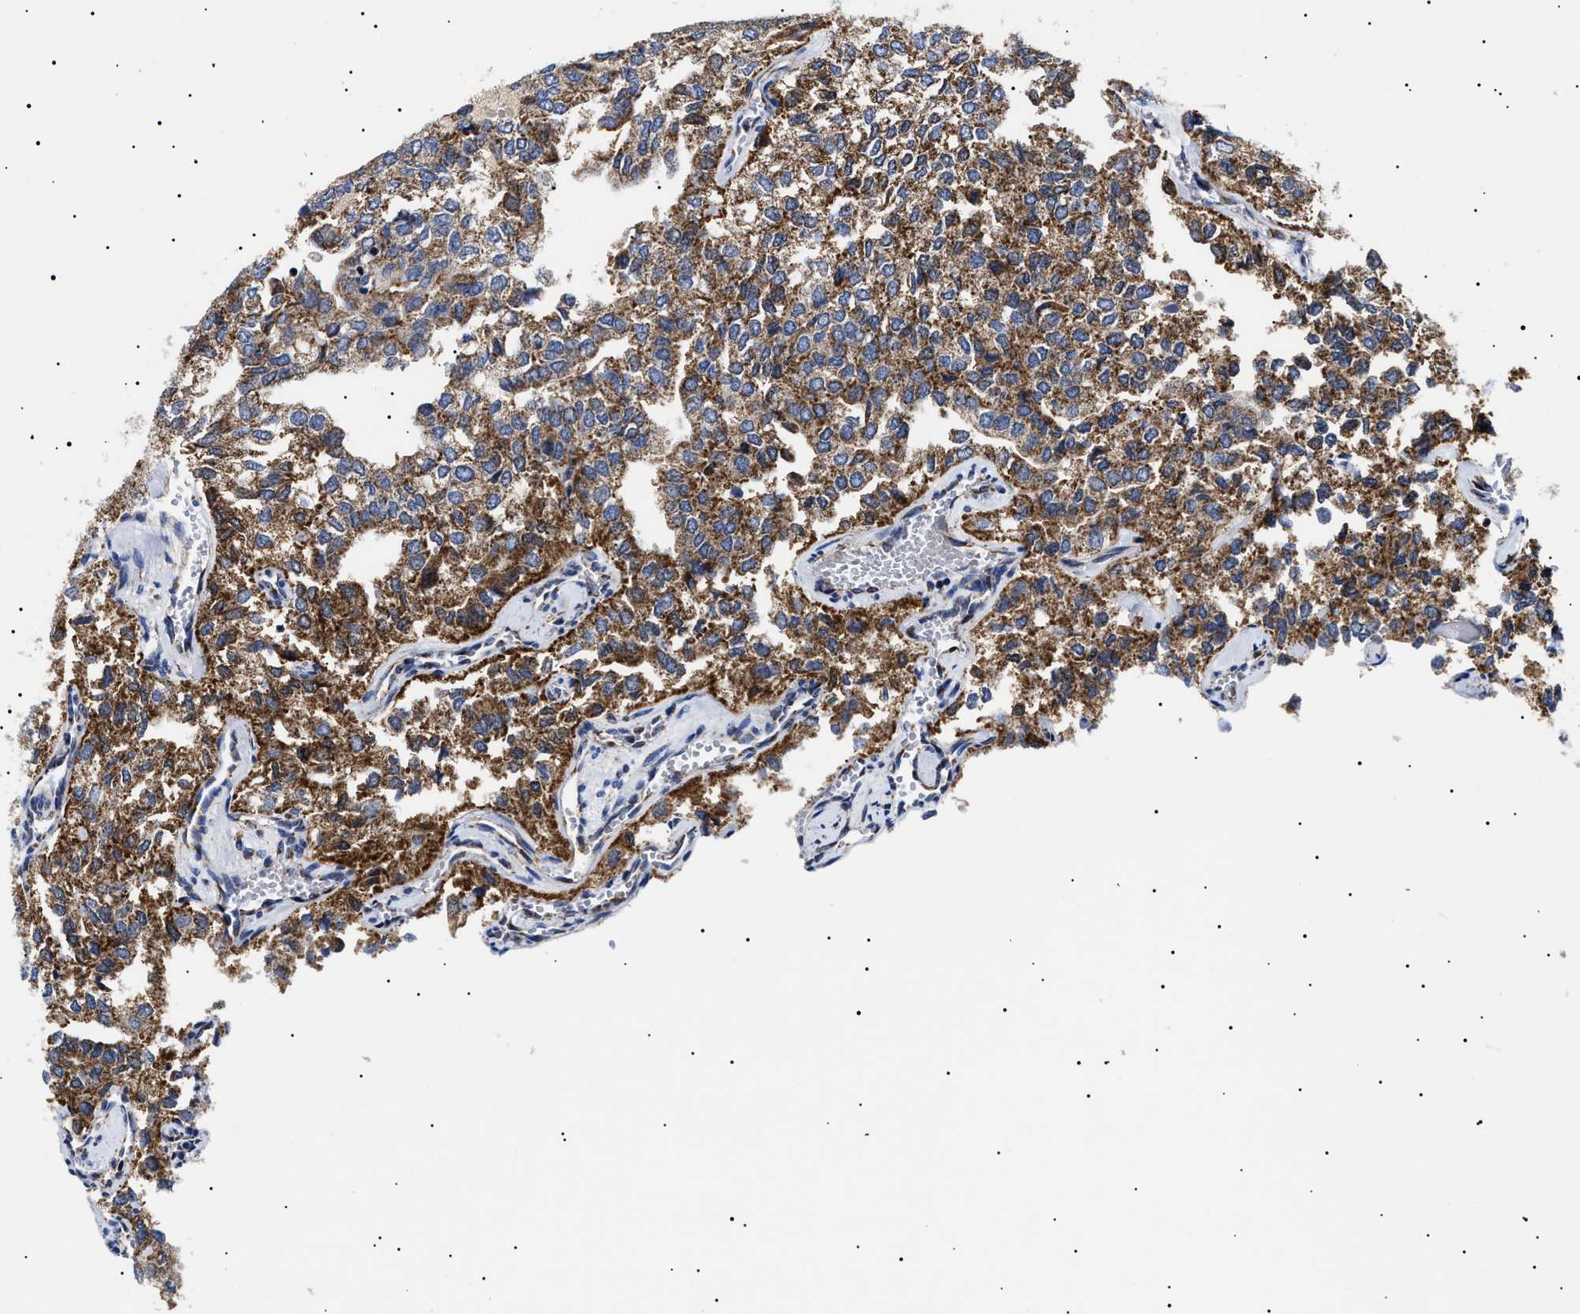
{"staining": {"intensity": "strong", "quantity": ">75%", "location": "cytoplasmic/membranous"}, "tissue": "thyroid cancer", "cell_type": "Tumor cells", "image_type": "cancer", "snomed": [{"axis": "morphology", "description": "Follicular adenoma carcinoma, NOS"}, {"axis": "topography", "description": "Thyroid gland"}], "caption": "This image exhibits immunohistochemistry staining of thyroid cancer (follicular adenoma carcinoma), with high strong cytoplasmic/membranous positivity in about >75% of tumor cells.", "gene": "CHRDL2", "patient": {"sex": "male", "age": 75}}